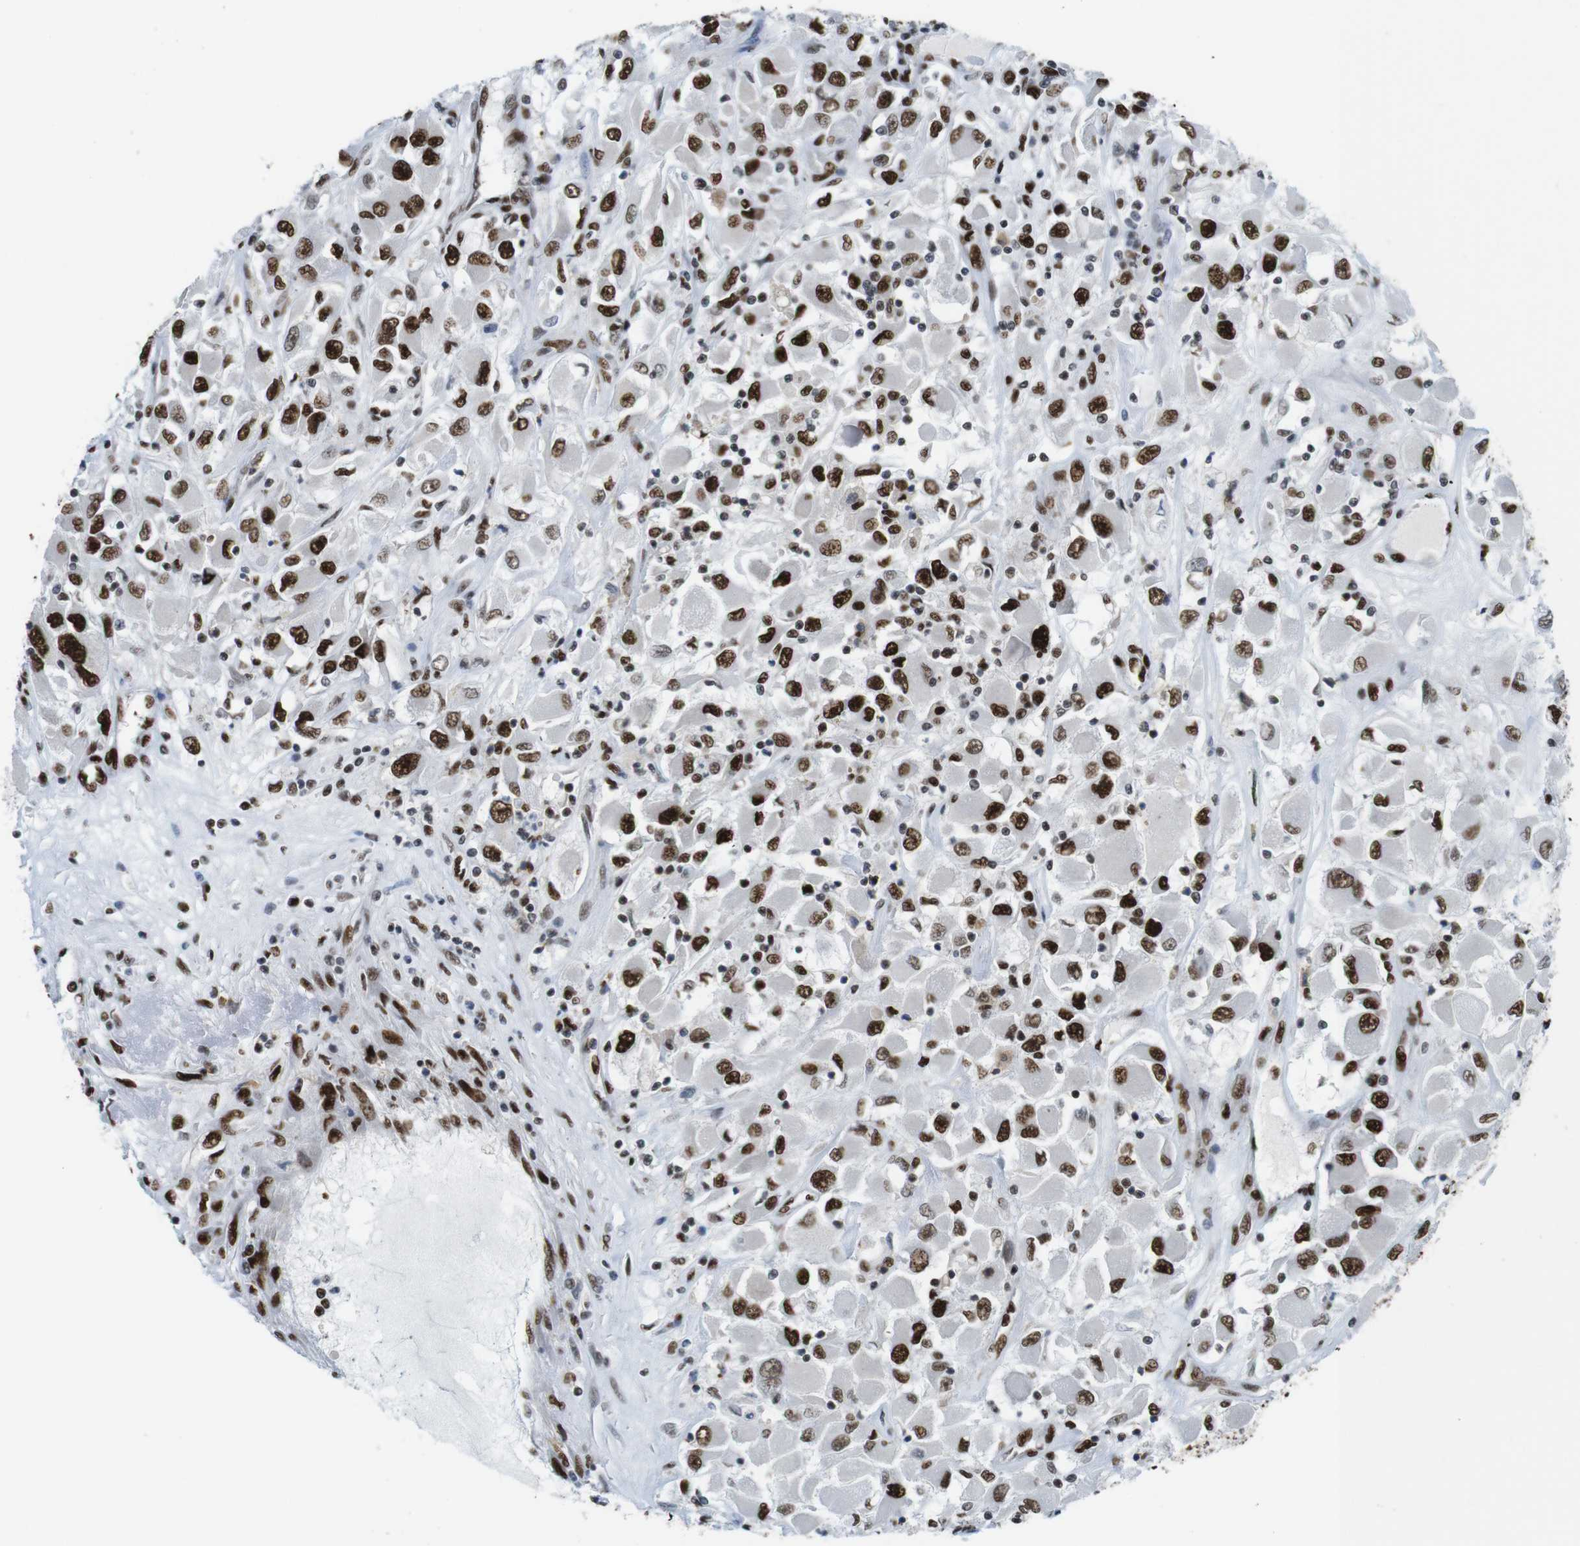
{"staining": {"intensity": "strong", "quantity": ">75%", "location": "nuclear"}, "tissue": "renal cancer", "cell_type": "Tumor cells", "image_type": "cancer", "snomed": [{"axis": "morphology", "description": "Adenocarcinoma, NOS"}, {"axis": "topography", "description": "Kidney"}], "caption": "DAB (3,3'-diaminobenzidine) immunohistochemical staining of renal cancer demonstrates strong nuclear protein expression in about >75% of tumor cells.", "gene": "PSME3", "patient": {"sex": "female", "age": 52}}